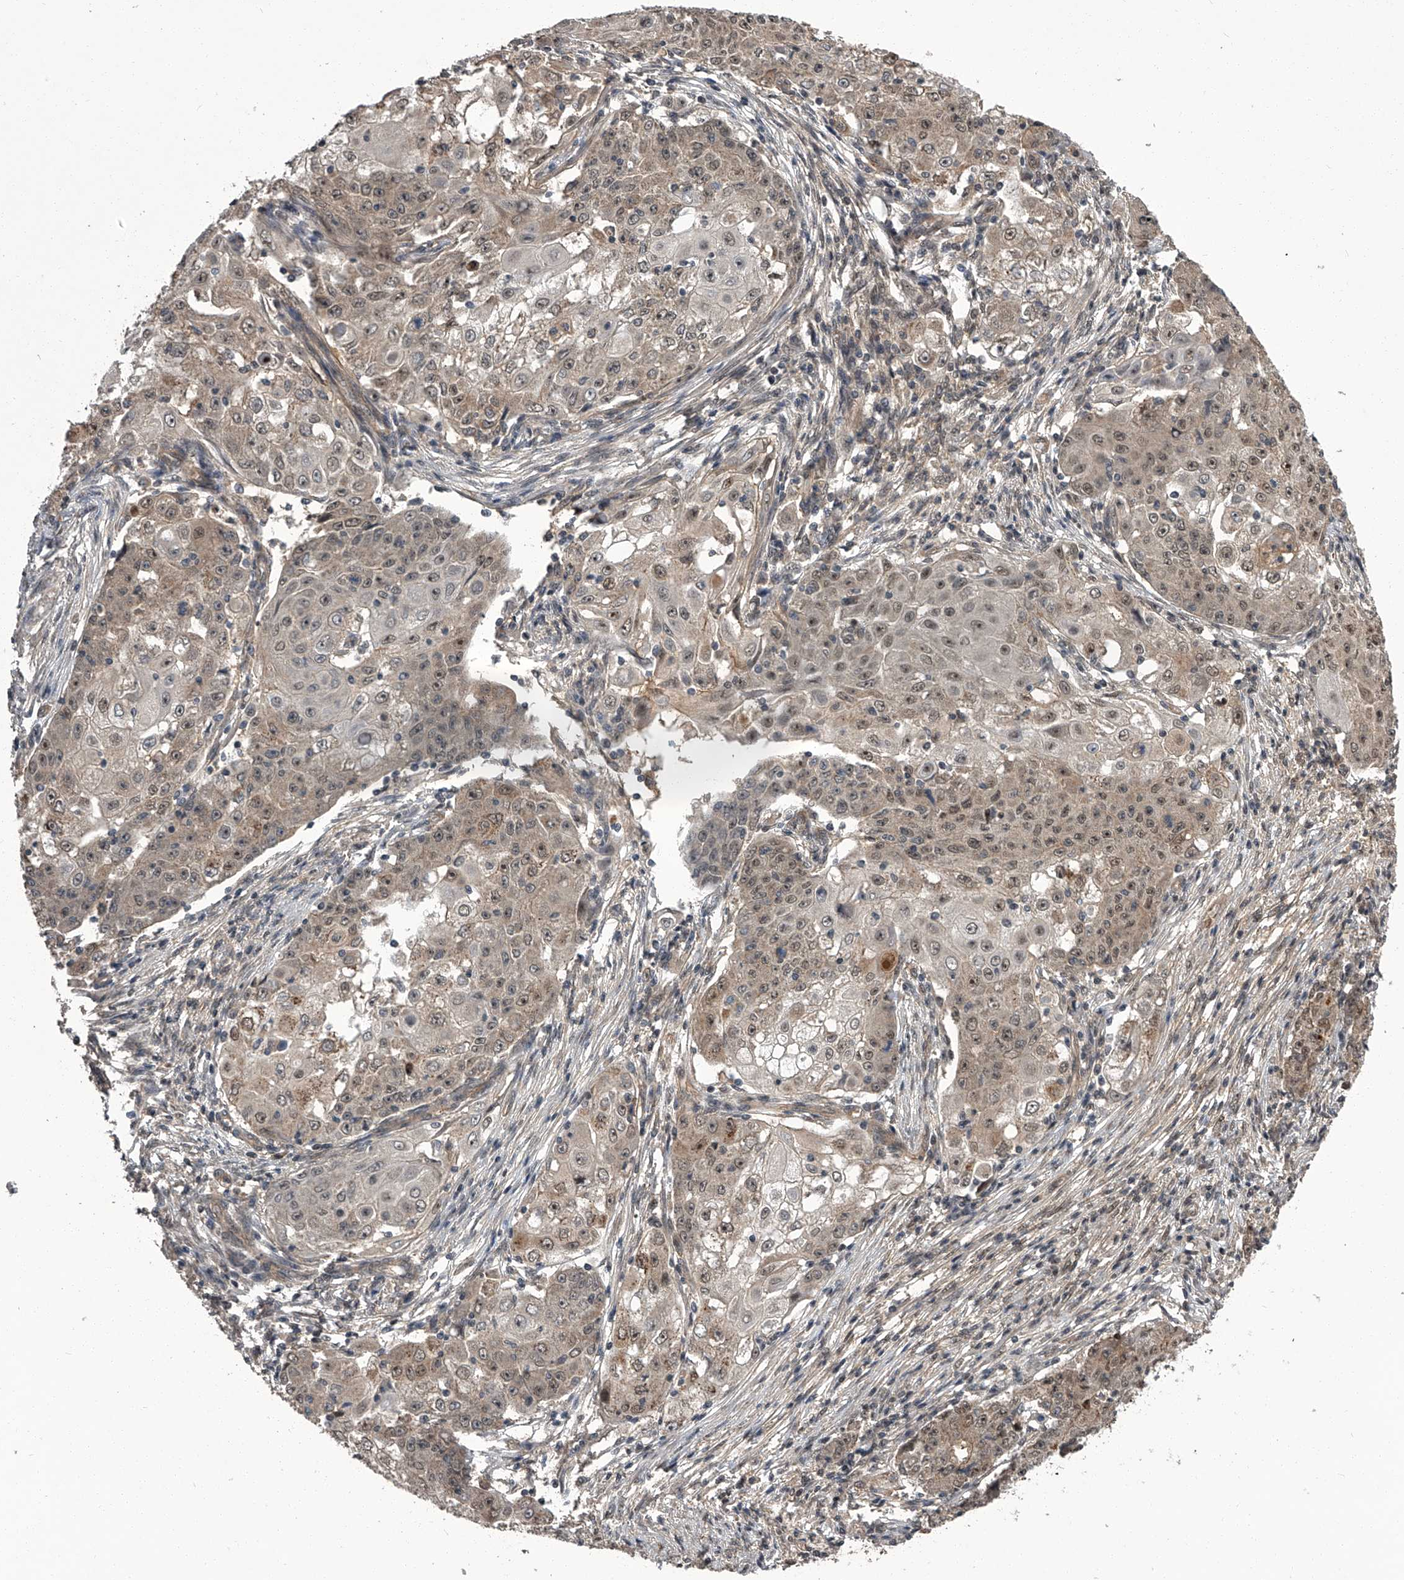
{"staining": {"intensity": "weak", "quantity": "25%-75%", "location": "cytoplasmic/membranous,nuclear"}, "tissue": "ovarian cancer", "cell_type": "Tumor cells", "image_type": "cancer", "snomed": [{"axis": "morphology", "description": "Carcinoma, endometroid"}, {"axis": "topography", "description": "Ovary"}], "caption": "A histopathology image of endometroid carcinoma (ovarian) stained for a protein displays weak cytoplasmic/membranous and nuclear brown staining in tumor cells.", "gene": "SLC12A8", "patient": {"sex": "female", "age": 42}}